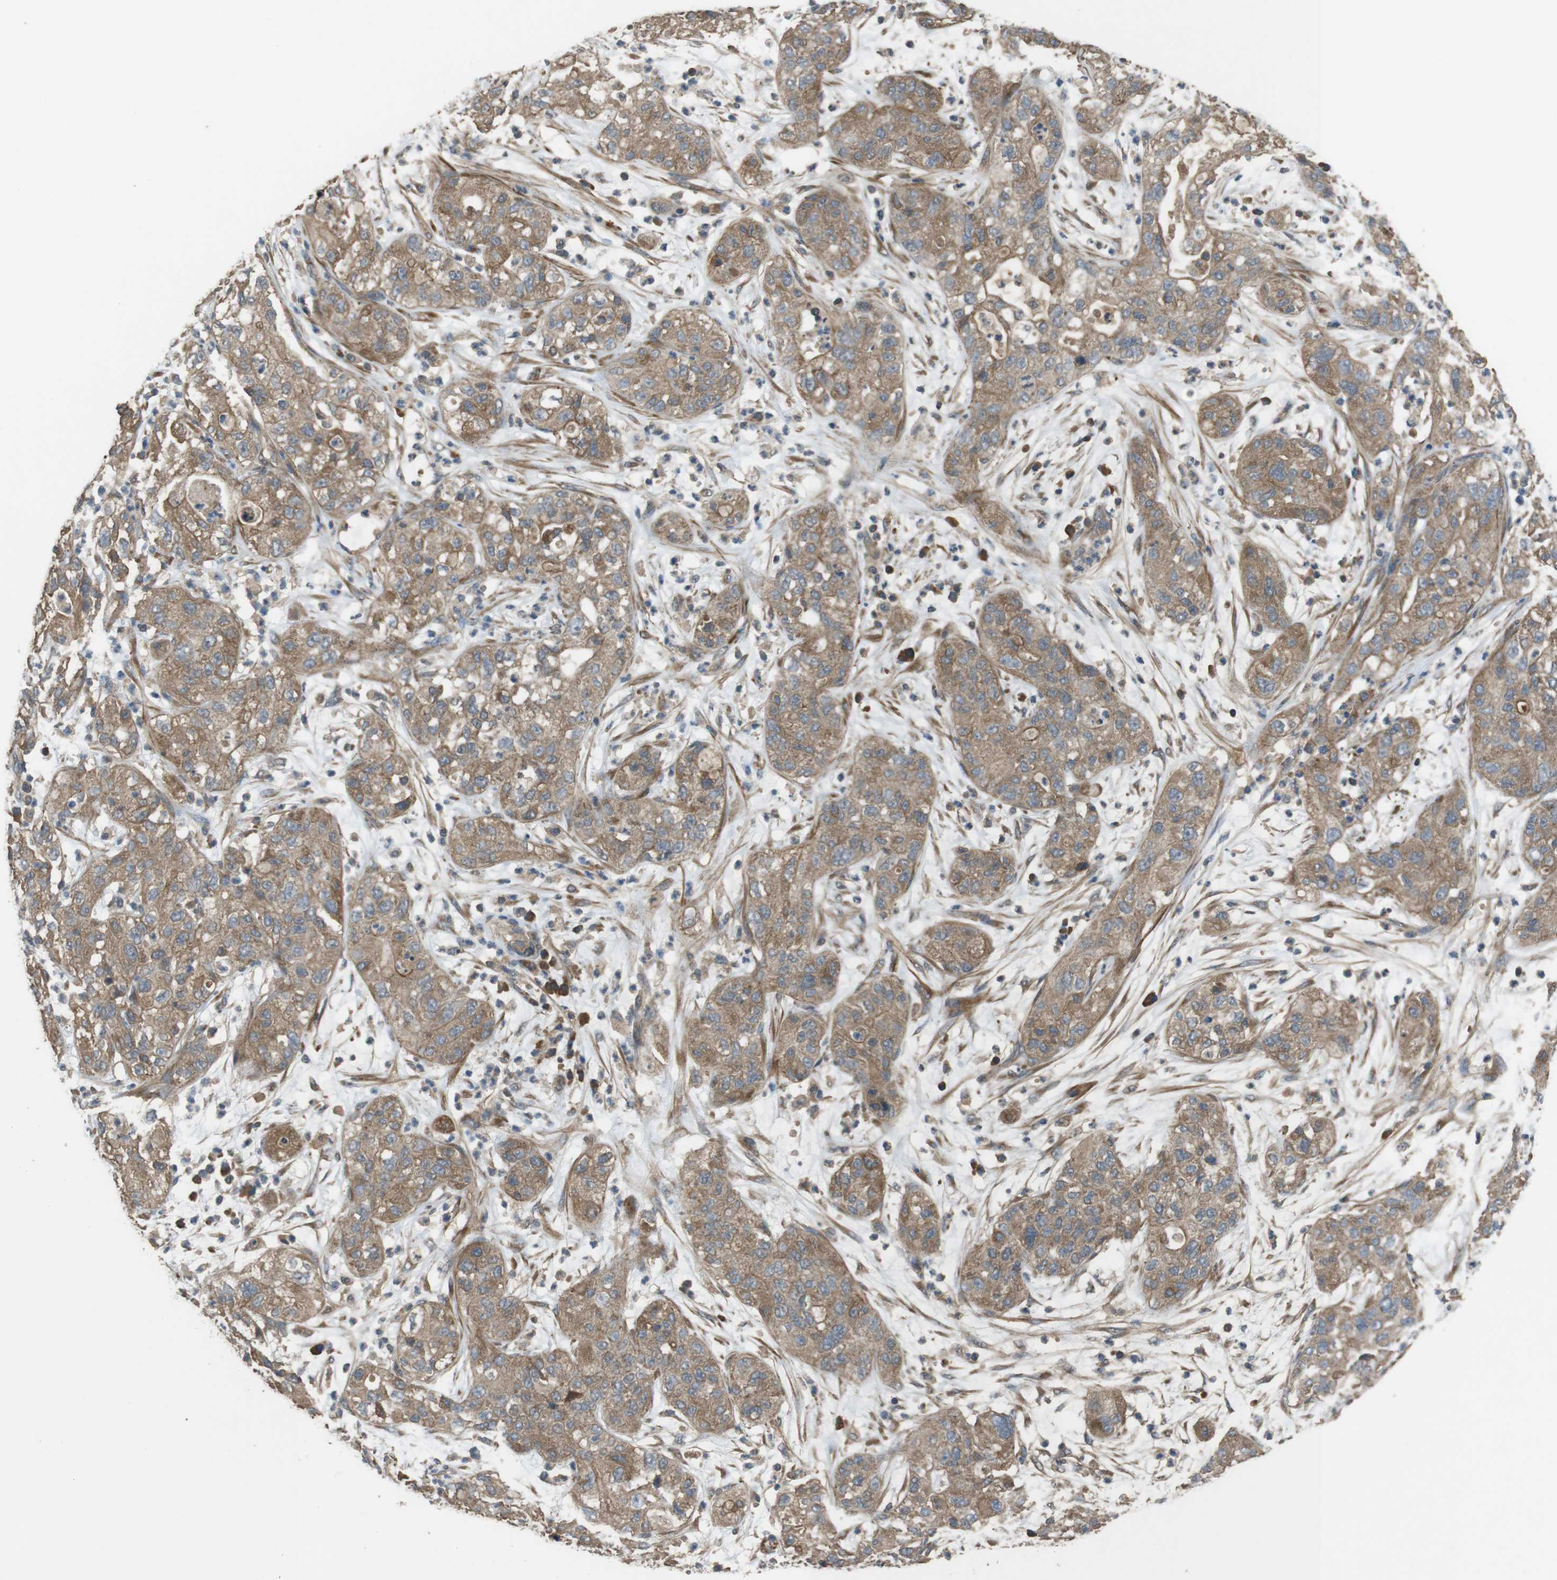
{"staining": {"intensity": "moderate", "quantity": ">75%", "location": "cytoplasmic/membranous"}, "tissue": "pancreatic cancer", "cell_type": "Tumor cells", "image_type": "cancer", "snomed": [{"axis": "morphology", "description": "Adenocarcinoma, NOS"}, {"axis": "topography", "description": "Pancreas"}], "caption": "Immunohistochemistry (IHC) photomicrograph of neoplastic tissue: adenocarcinoma (pancreatic) stained using IHC shows medium levels of moderate protein expression localized specifically in the cytoplasmic/membranous of tumor cells, appearing as a cytoplasmic/membranous brown color.", "gene": "FUT2", "patient": {"sex": "female", "age": 78}}